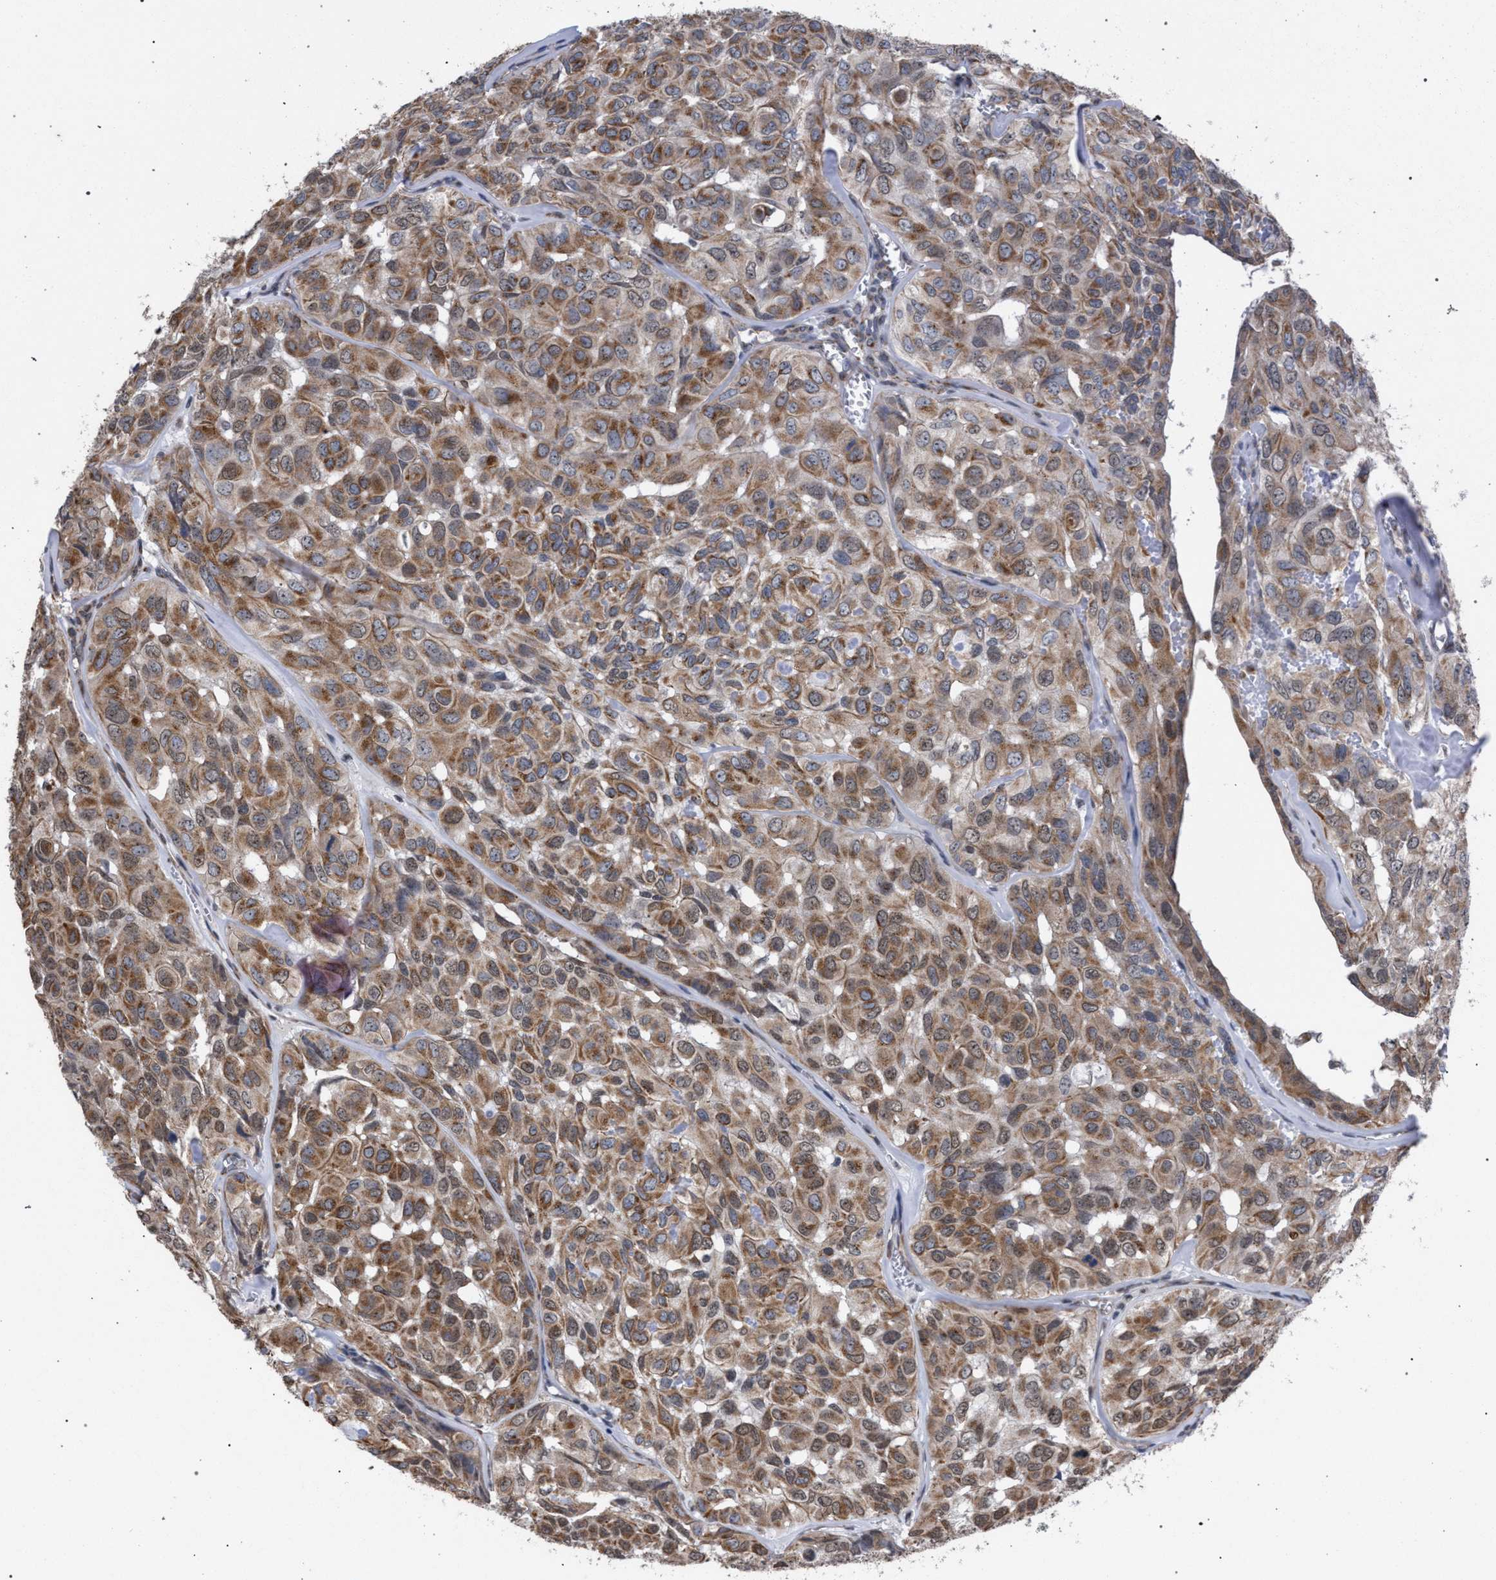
{"staining": {"intensity": "moderate", "quantity": ">75%", "location": "cytoplasmic/membranous"}, "tissue": "head and neck cancer", "cell_type": "Tumor cells", "image_type": "cancer", "snomed": [{"axis": "morphology", "description": "Adenocarcinoma, NOS"}, {"axis": "topography", "description": "Salivary gland, NOS"}, {"axis": "topography", "description": "Head-Neck"}], "caption": "Moderate cytoplasmic/membranous protein positivity is appreciated in approximately >75% of tumor cells in head and neck cancer (adenocarcinoma). (Brightfield microscopy of DAB IHC at high magnification).", "gene": "GOLGA2", "patient": {"sex": "female", "age": 76}}